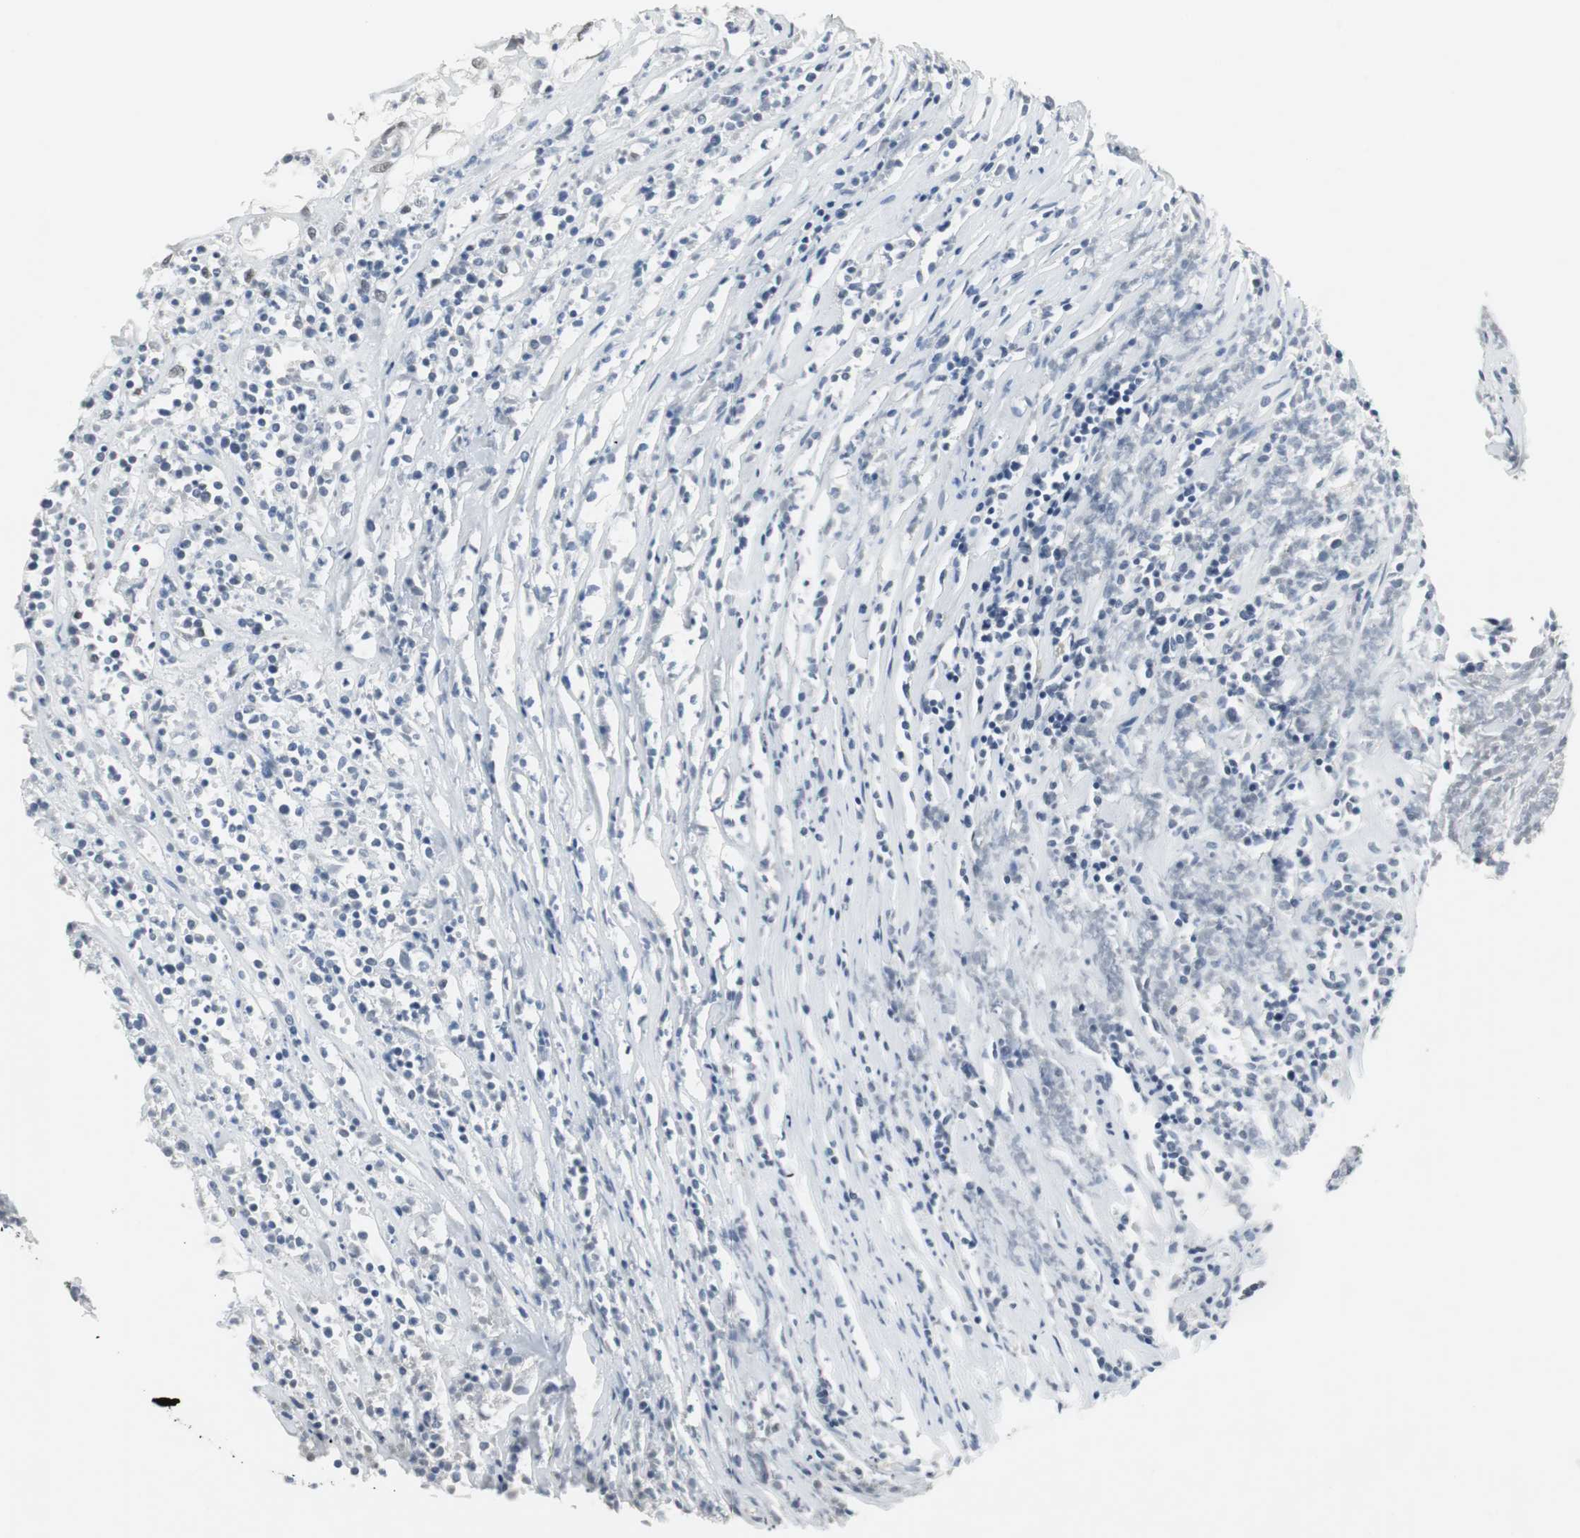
{"staining": {"intensity": "moderate", "quantity": "25%-75%", "location": "nuclear"}, "tissue": "lymphoma", "cell_type": "Tumor cells", "image_type": "cancer", "snomed": [{"axis": "morphology", "description": "Malignant lymphoma, non-Hodgkin's type, High grade"}, {"axis": "topography", "description": "Lymph node"}], "caption": "High-grade malignant lymphoma, non-Hodgkin's type was stained to show a protein in brown. There is medium levels of moderate nuclear staining in about 25%-75% of tumor cells. (DAB IHC with brightfield microscopy, high magnification).", "gene": "ELK1", "patient": {"sex": "female", "age": 73}}